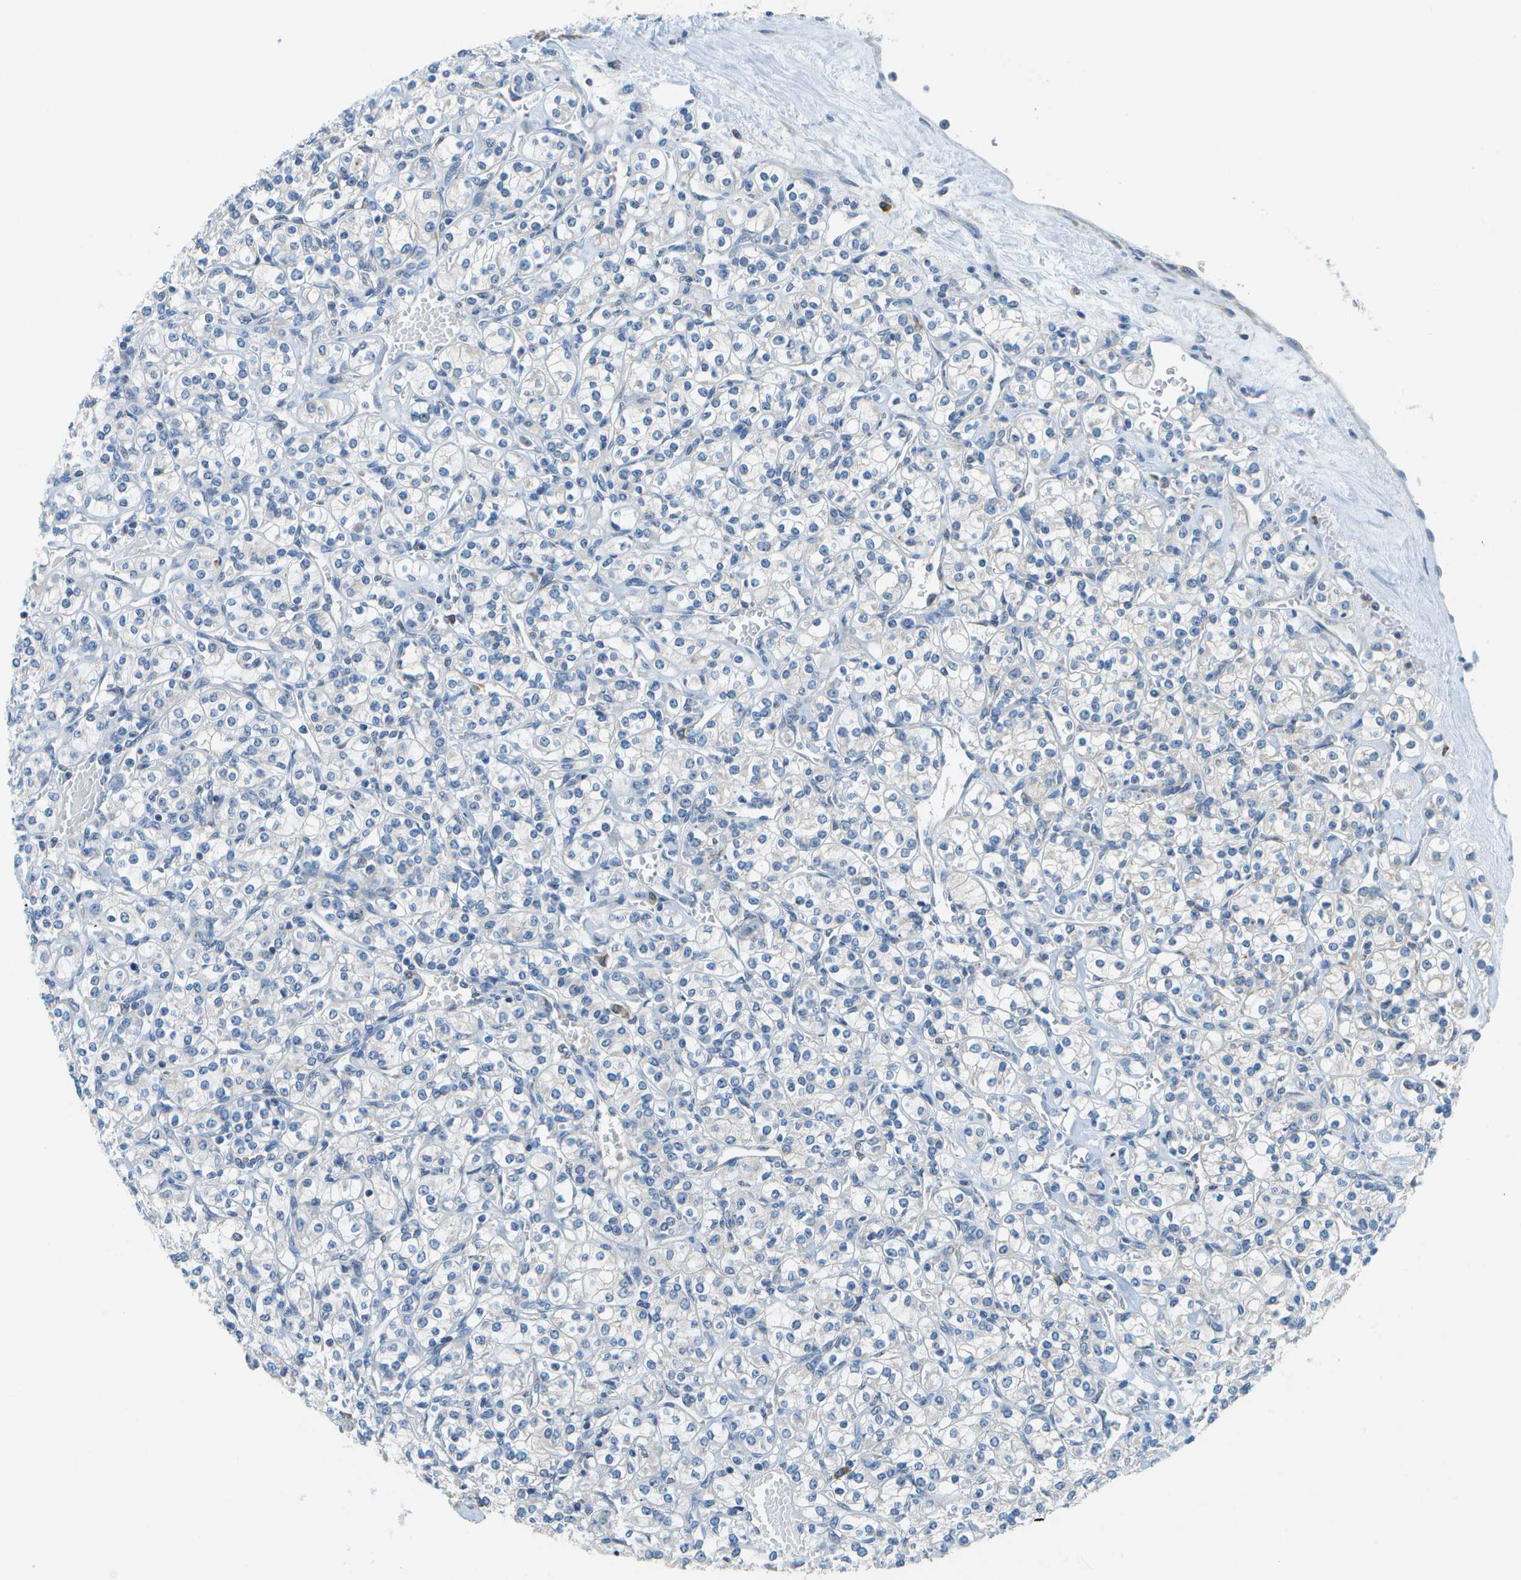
{"staining": {"intensity": "negative", "quantity": "none", "location": "none"}, "tissue": "renal cancer", "cell_type": "Tumor cells", "image_type": "cancer", "snomed": [{"axis": "morphology", "description": "Adenocarcinoma, NOS"}, {"axis": "topography", "description": "Kidney"}], "caption": "Micrograph shows no protein positivity in tumor cells of renal cancer tissue. (DAB immunohistochemistry with hematoxylin counter stain).", "gene": "PTGIS", "patient": {"sex": "male", "age": 77}}